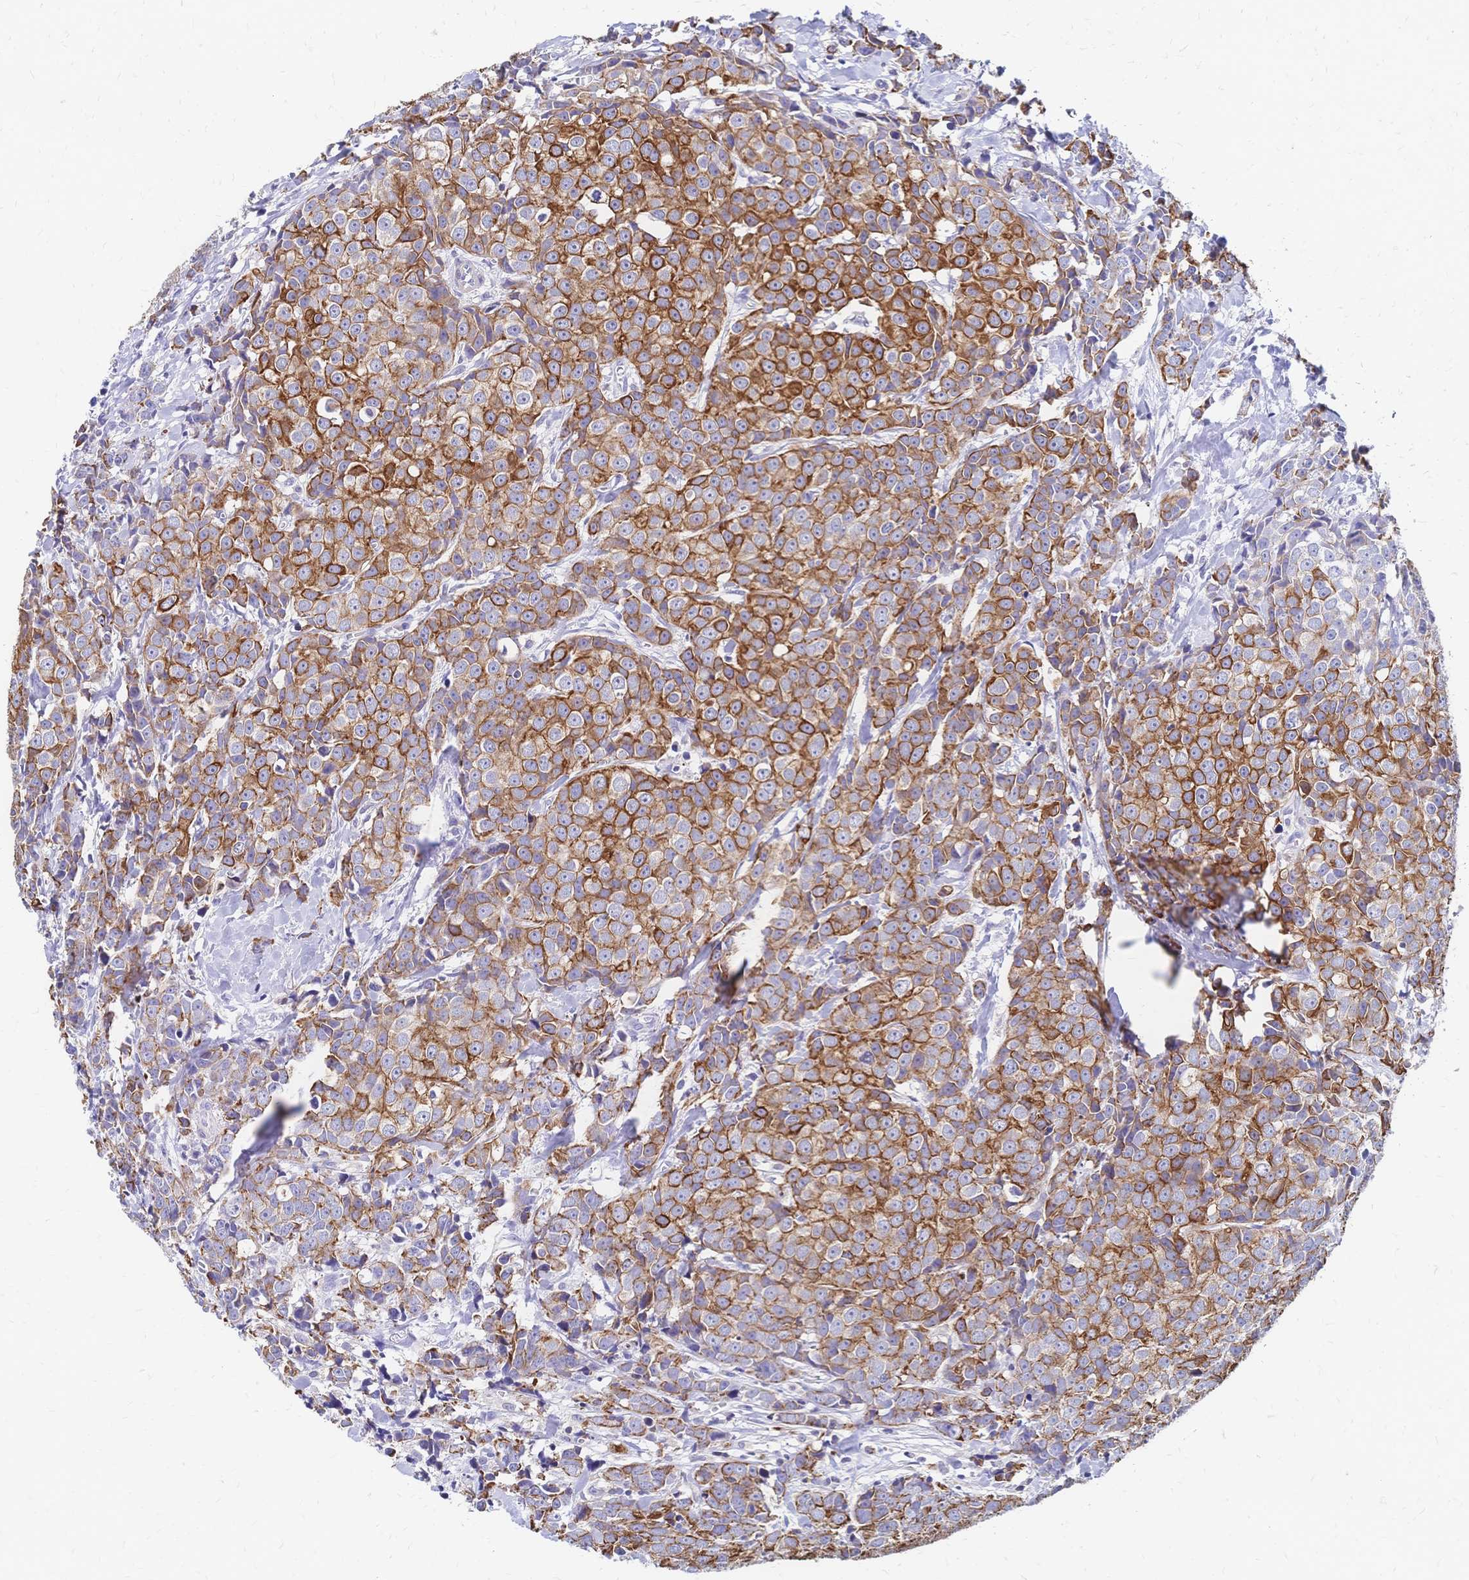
{"staining": {"intensity": "moderate", "quantity": ">75%", "location": "cytoplasmic/membranous"}, "tissue": "breast cancer", "cell_type": "Tumor cells", "image_type": "cancer", "snomed": [{"axis": "morphology", "description": "Duct carcinoma"}, {"axis": "topography", "description": "Breast"}], "caption": "Immunohistochemical staining of breast intraductal carcinoma shows medium levels of moderate cytoplasmic/membranous protein positivity in approximately >75% of tumor cells.", "gene": "DTNB", "patient": {"sex": "female", "age": 80}}